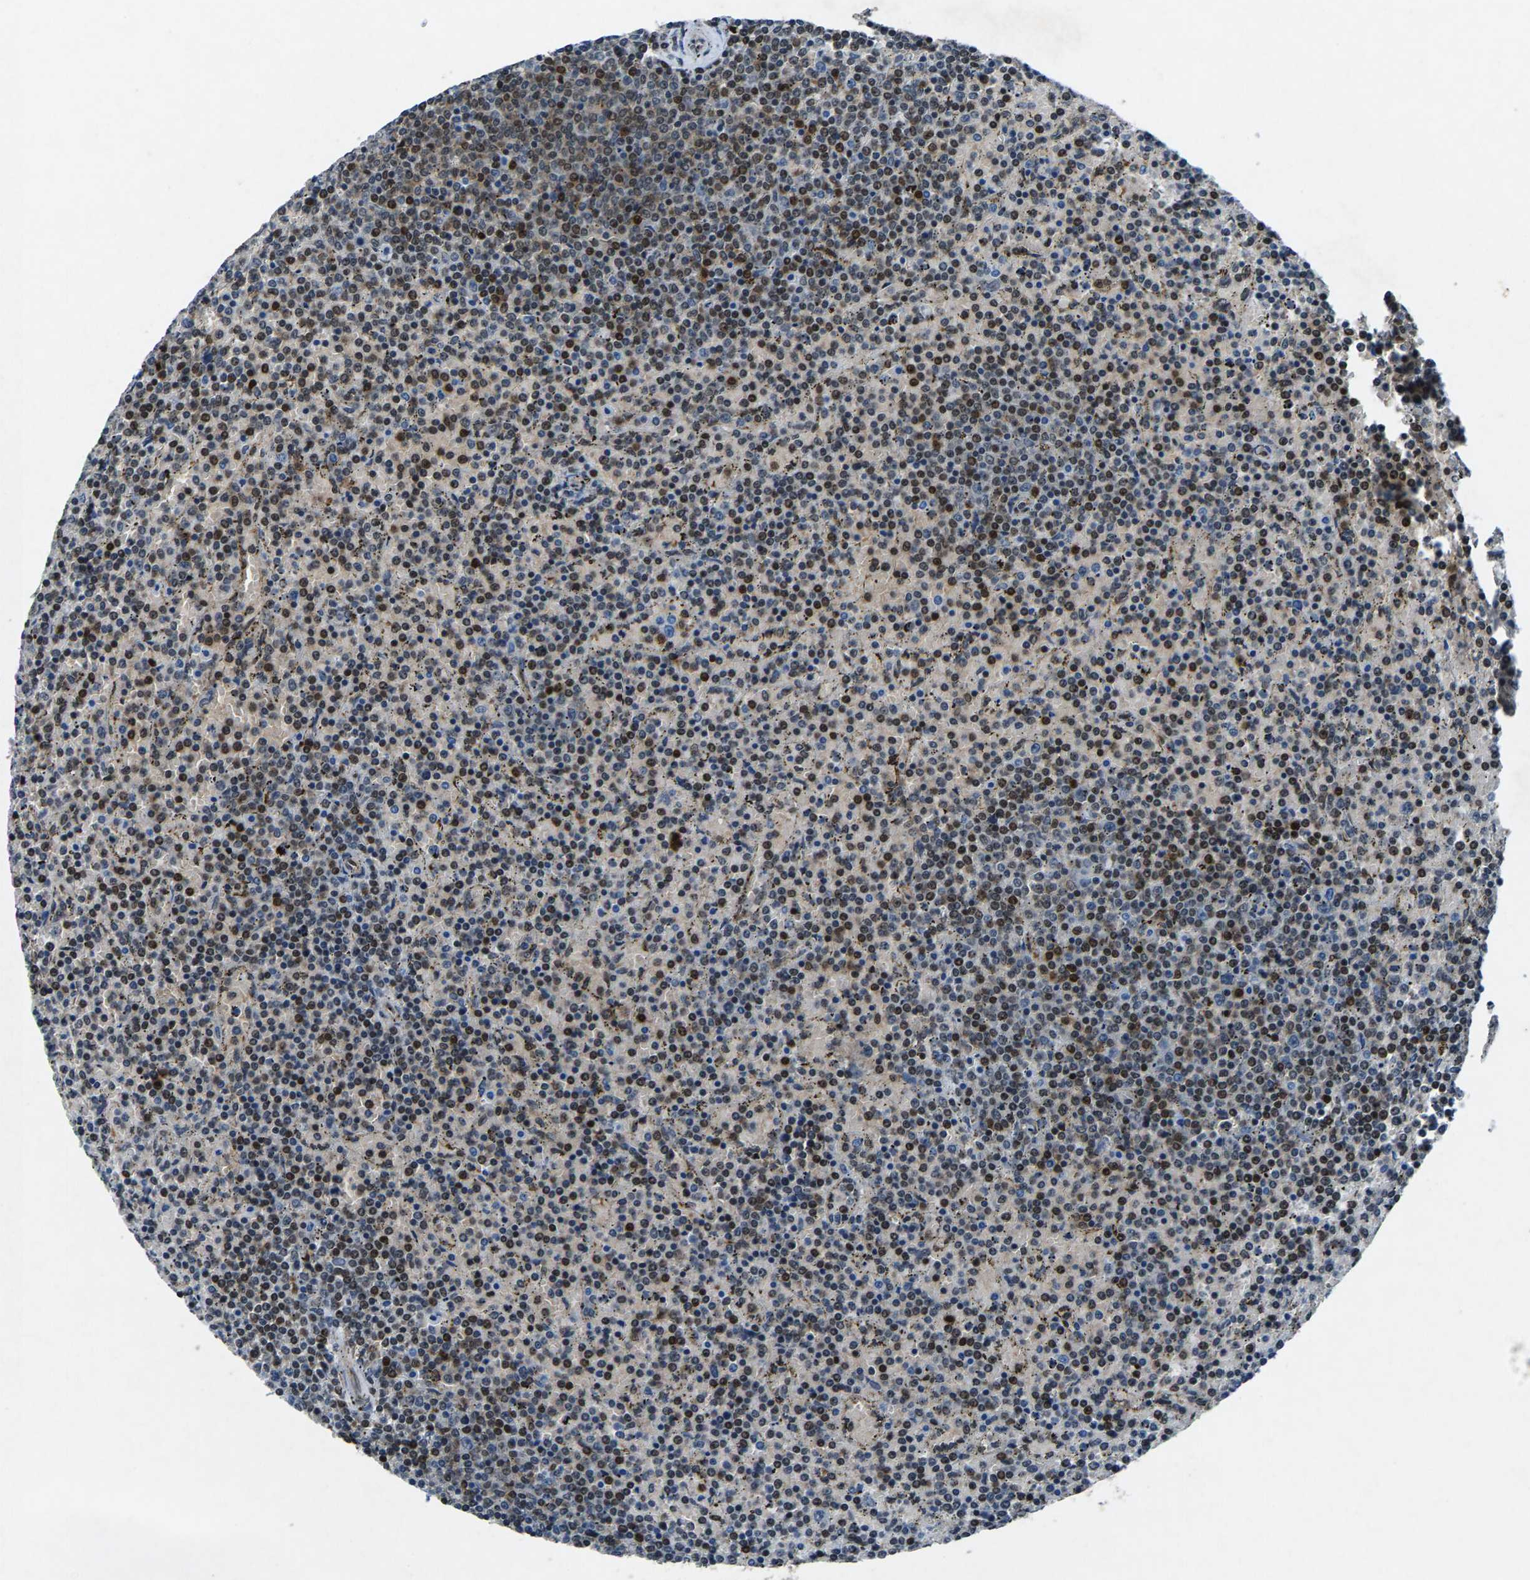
{"staining": {"intensity": "moderate", "quantity": "25%-75%", "location": "nuclear"}, "tissue": "lymphoma", "cell_type": "Tumor cells", "image_type": "cancer", "snomed": [{"axis": "morphology", "description": "Malignant lymphoma, non-Hodgkin's type, Low grade"}, {"axis": "topography", "description": "Spleen"}], "caption": "Lymphoma tissue demonstrates moderate nuclear staining in about 25%-75% of tumor cells, visualized by immunohistochemistry.", "gene": "ATXN3", "patient": {"sex": "female", "age": 77}}